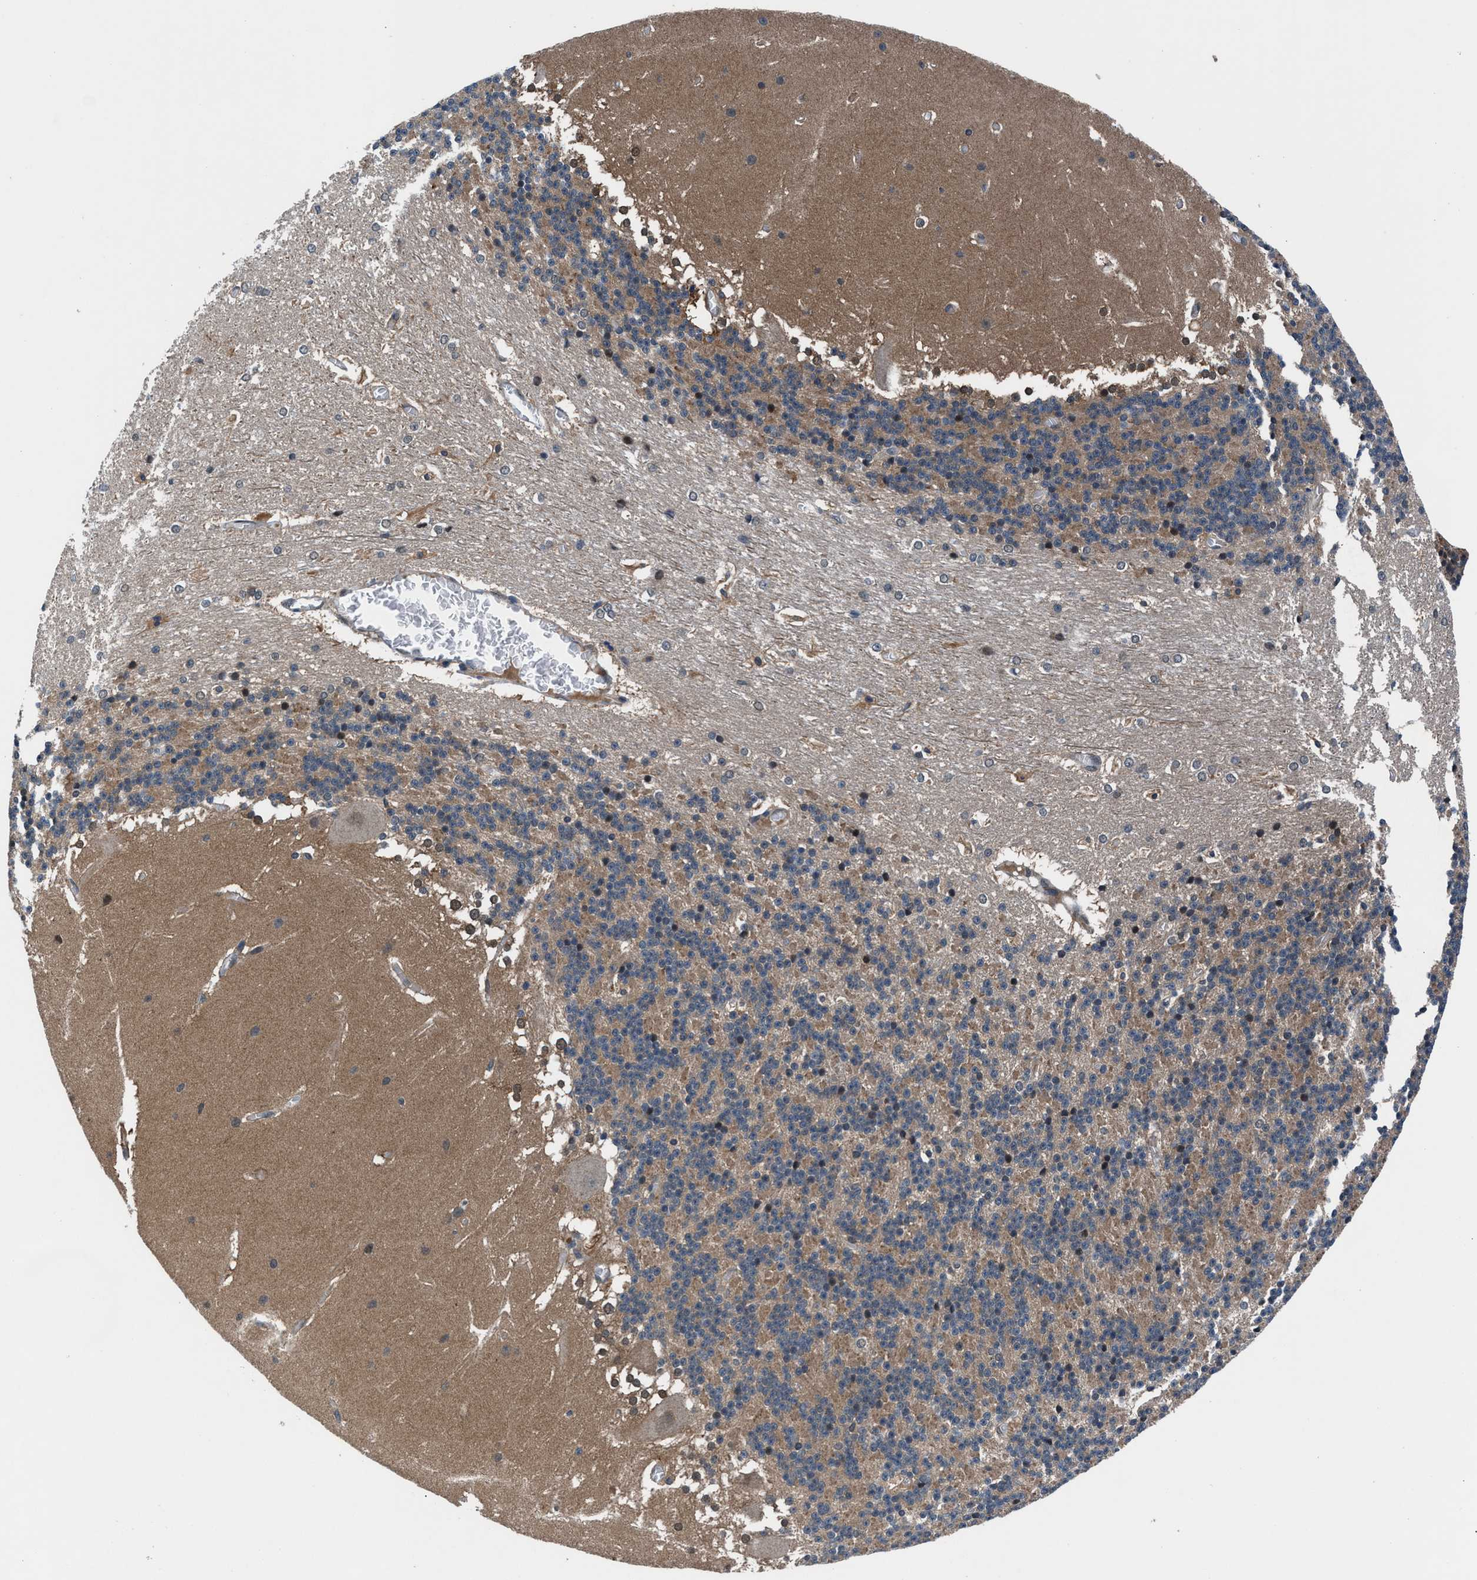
{"staining": {"intensity": "weak", "quantity": "25%-75%", "location": "cytoplasmic/membranous"}, "tissue": "cerebellum", "cell_type": "Cells in granular layer", "image_type": "normal", "snomed": [{"axis": "morphology", "description": "Normal tissue, NOS"}, {"axis": "topography", "description": "Cerebellum"}], "caption": "IHC (DAB) staining of unremarkable human cerebellum shows weak cytoplasmic/membranous protein staining in approximately 25%-75% of cells in granular layer. Using DAB (3,3'-diaminobenzidine) (brown) and hematoxylin (blue) stains, captured at high magnification using brightfield microscopy.", "gene": "PRPSAP2", "patient": {"sex": "female", "age": 19}}